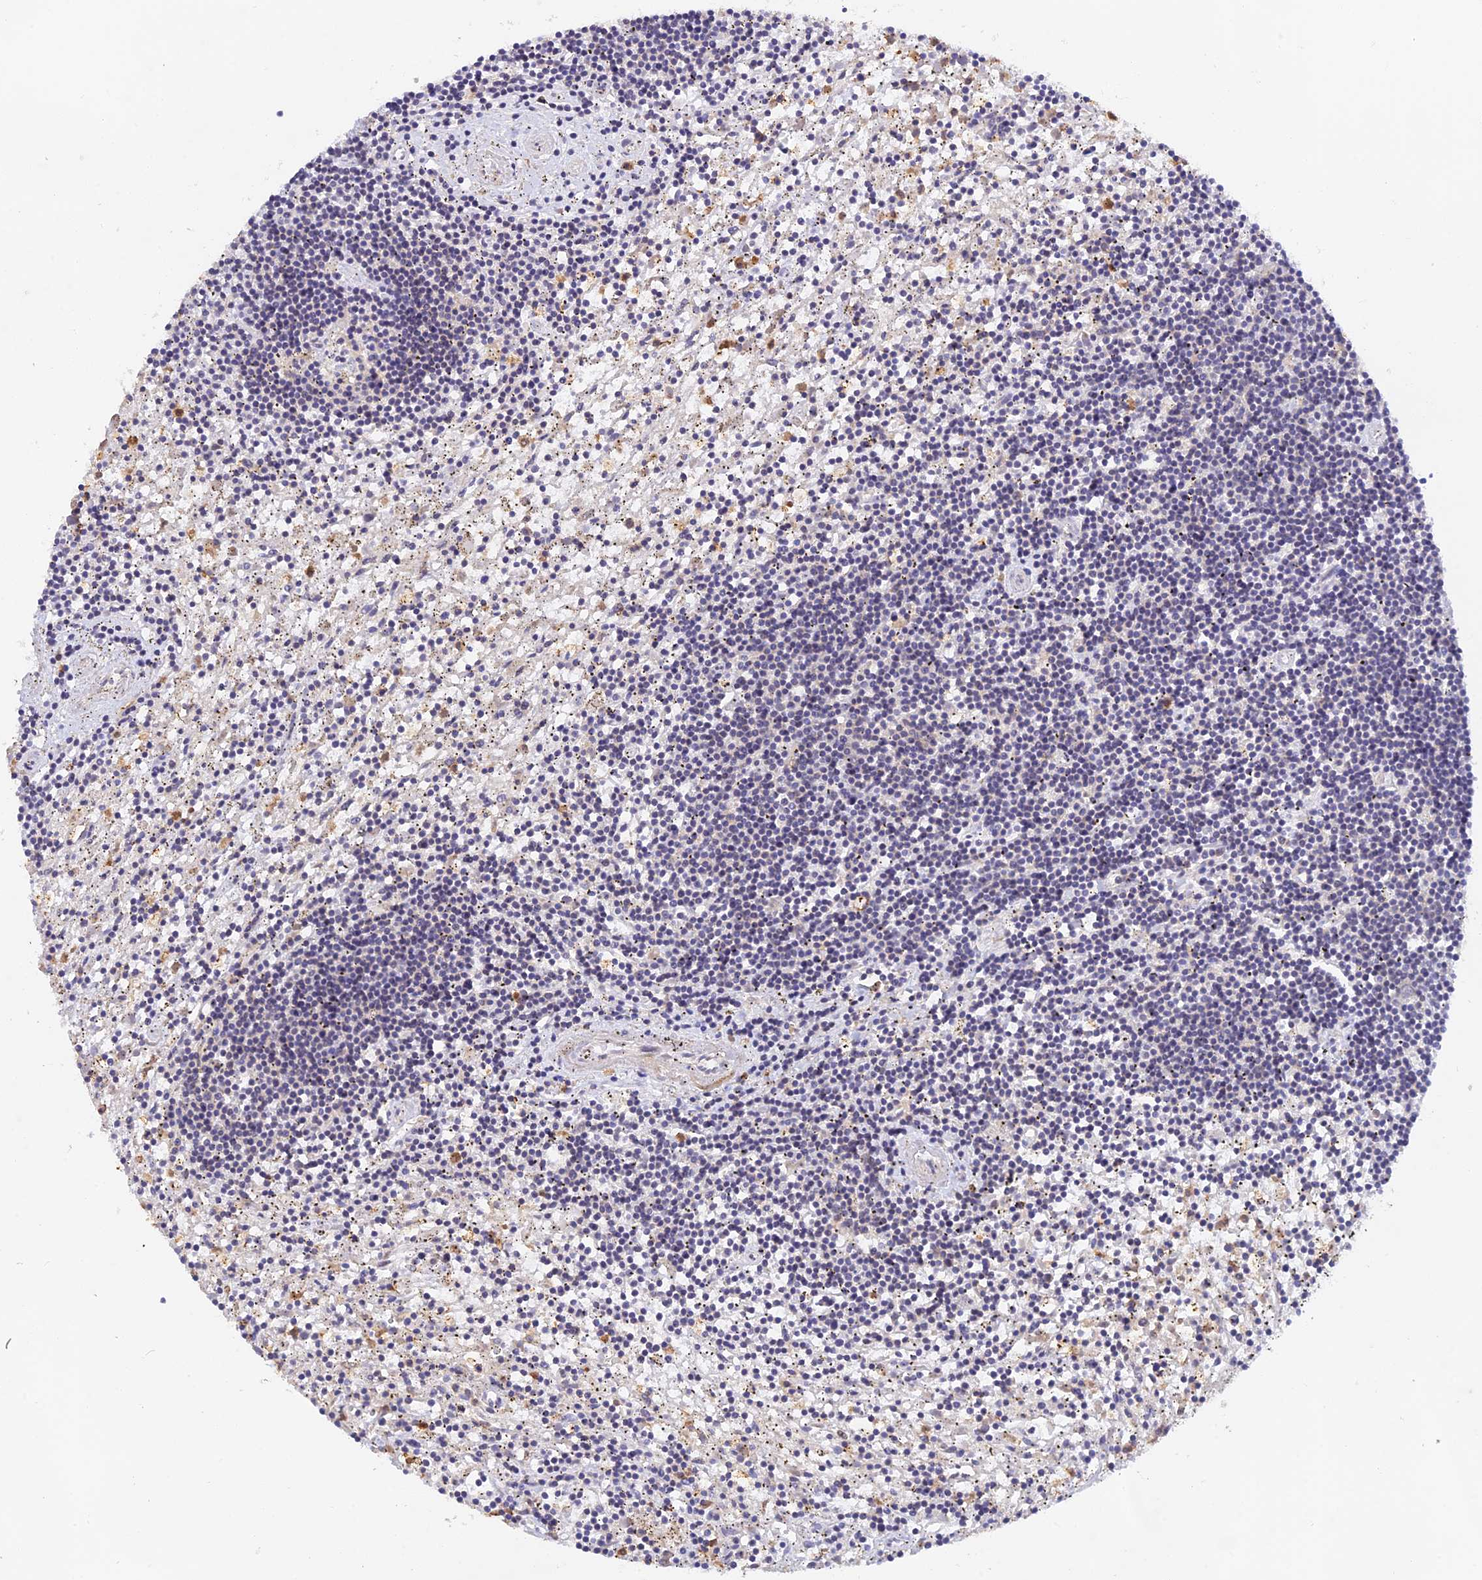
{"staining": {"intensity": "negative", "quantity": "none", "location": "none"}, "tissue": "lymphoma", "cell_type": "Tumor cells", "image_type": "cancer", "snomed": [{"axis": "morphology", "description": "Malignant lymphoma, non-Hodgkin's type, Low grade"}, {"axis": "topography", "description": "Spleen"}], "caption": "Immunohistochemistry of human lymphoma shows no positivity in tumor cells. The staining is performed using DAB (3,3'-diaminobenzidine) brown chromogen with nuclei counter-stained in using hematoxylin.", "gene": "PEX16", "patient": {"sex": "male", "age": 76}}